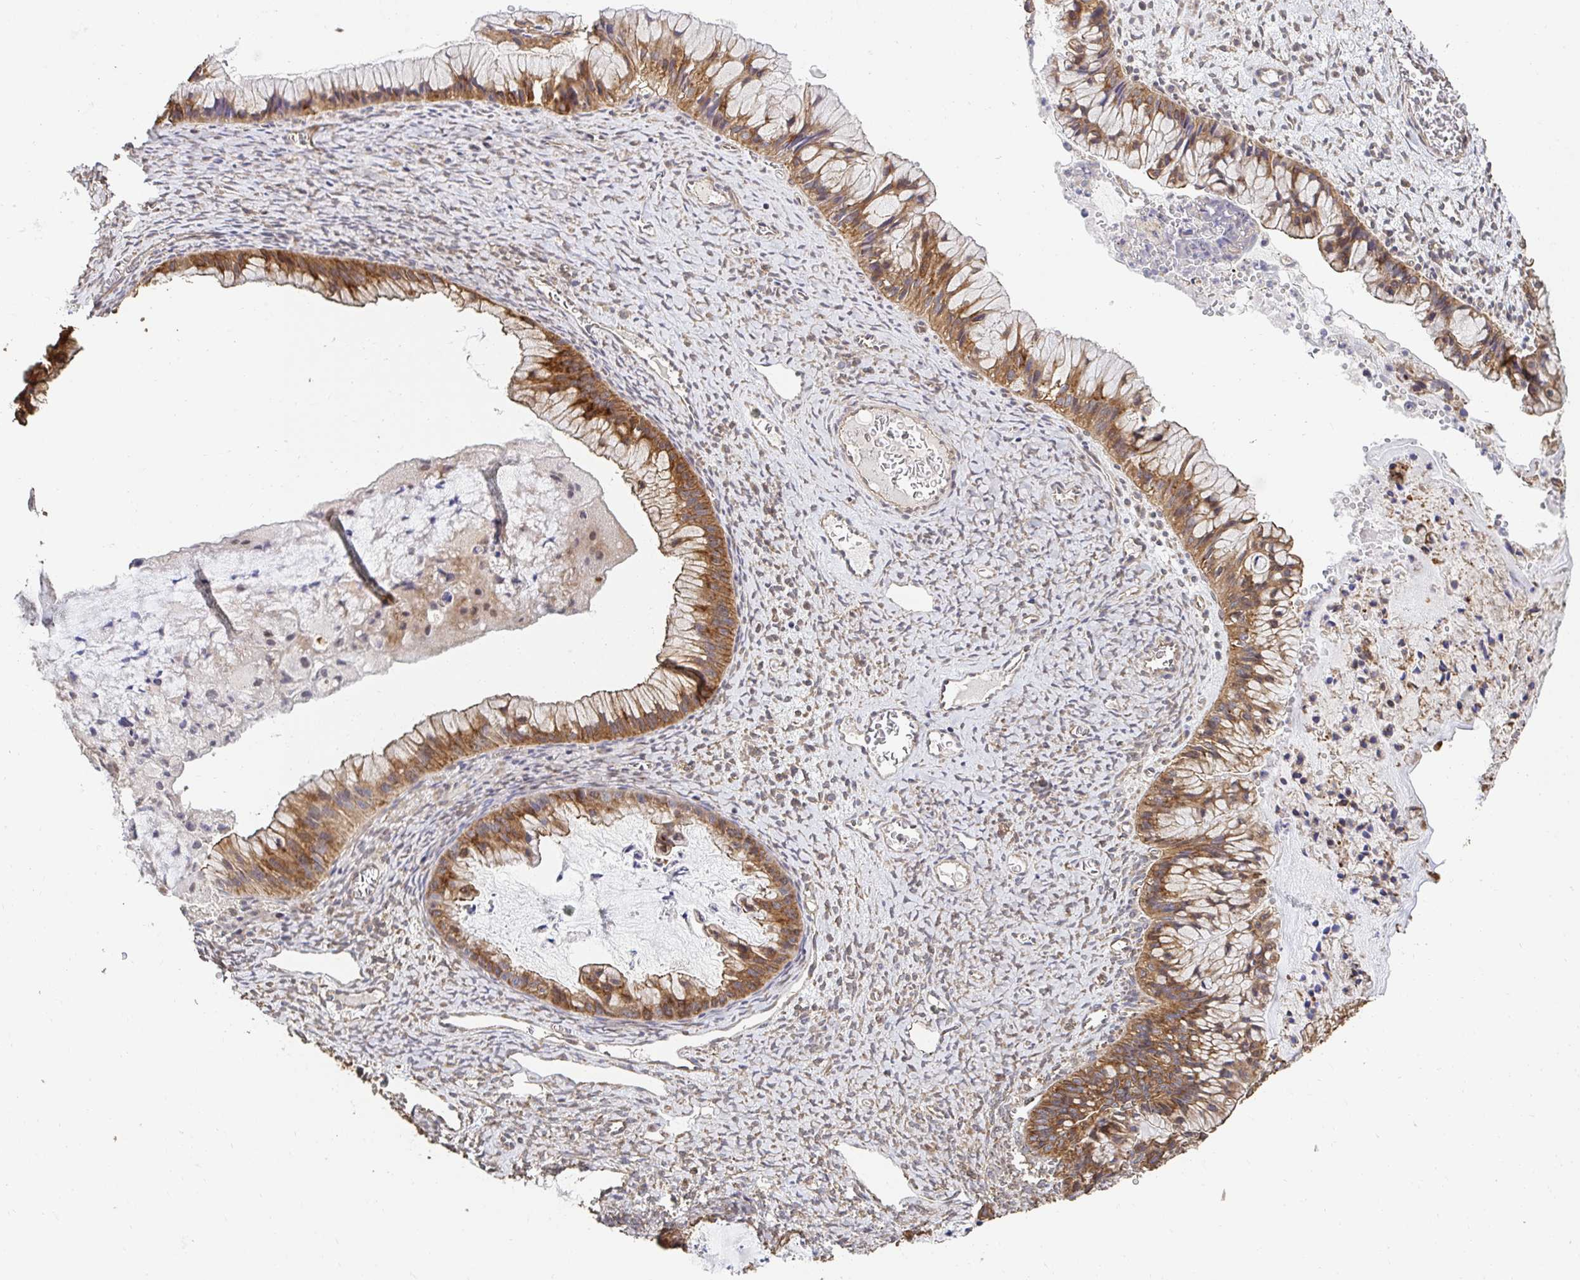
{"staining": {"intensity": "moderate", "quantity": ">75%", "location": "cytoplasmic/membranous"}, "tissue": "ovarian cancer", "cell_type": "Tumor cells", "image_type": "cancer", "snomed": [{"axis": "morphology", "description": "Cystadenocarcinoma, mucinous, NOS"}, {"axis": "topography", "description": "Ovary"}], "caption": "Immunohistochemical staining of human ovarian cancer (mucinous cystadenocarcinoma) shows moderate cytoplasmic/membranous protein expression in about >75% of tumor cells.", "gene": "APBB1", "patient": {"sex": "female", "age": 72}}